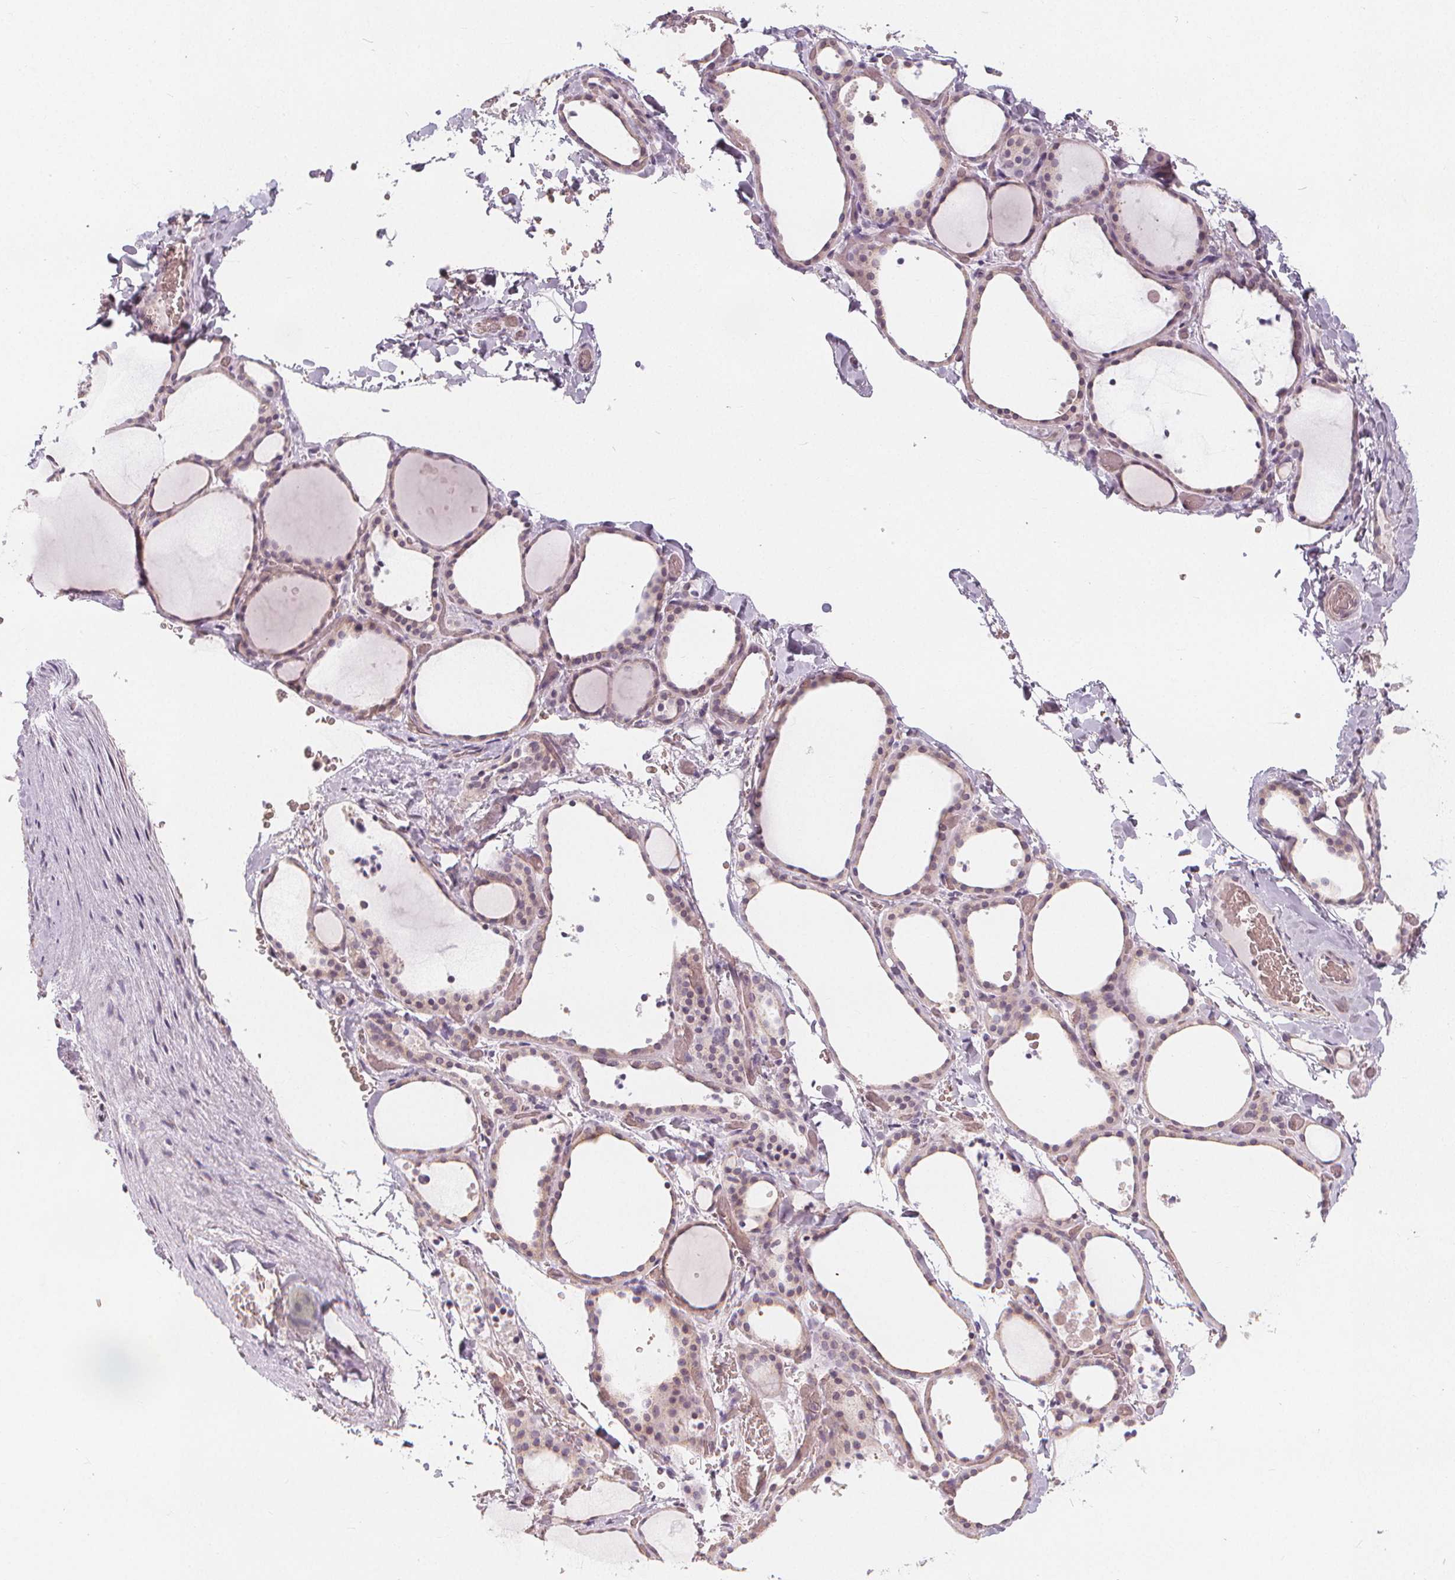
{"staining": {"intensity": "weak", "quantity": "25%-75%", "location": "cytoplasmic/membranous,nuclear"}, "tissue": "thyroid gland", "cell_type": "Glandular cells", "image_type": "normal", "snomed": [{"axis": "morphology", "description": "Normal tissue, NOS"}, {"axis": "topography", "description": "Thyroid gland"}], "caption": "About 25%-75% of glandular cells in benign human thyroid gland exhibit weak cytoplasmic/membranous,nuclear protein staining as visualized by brown immunohistochemical staining.", "gene": "TIPIN", "patient": {"sex": "female", "age": 36}}